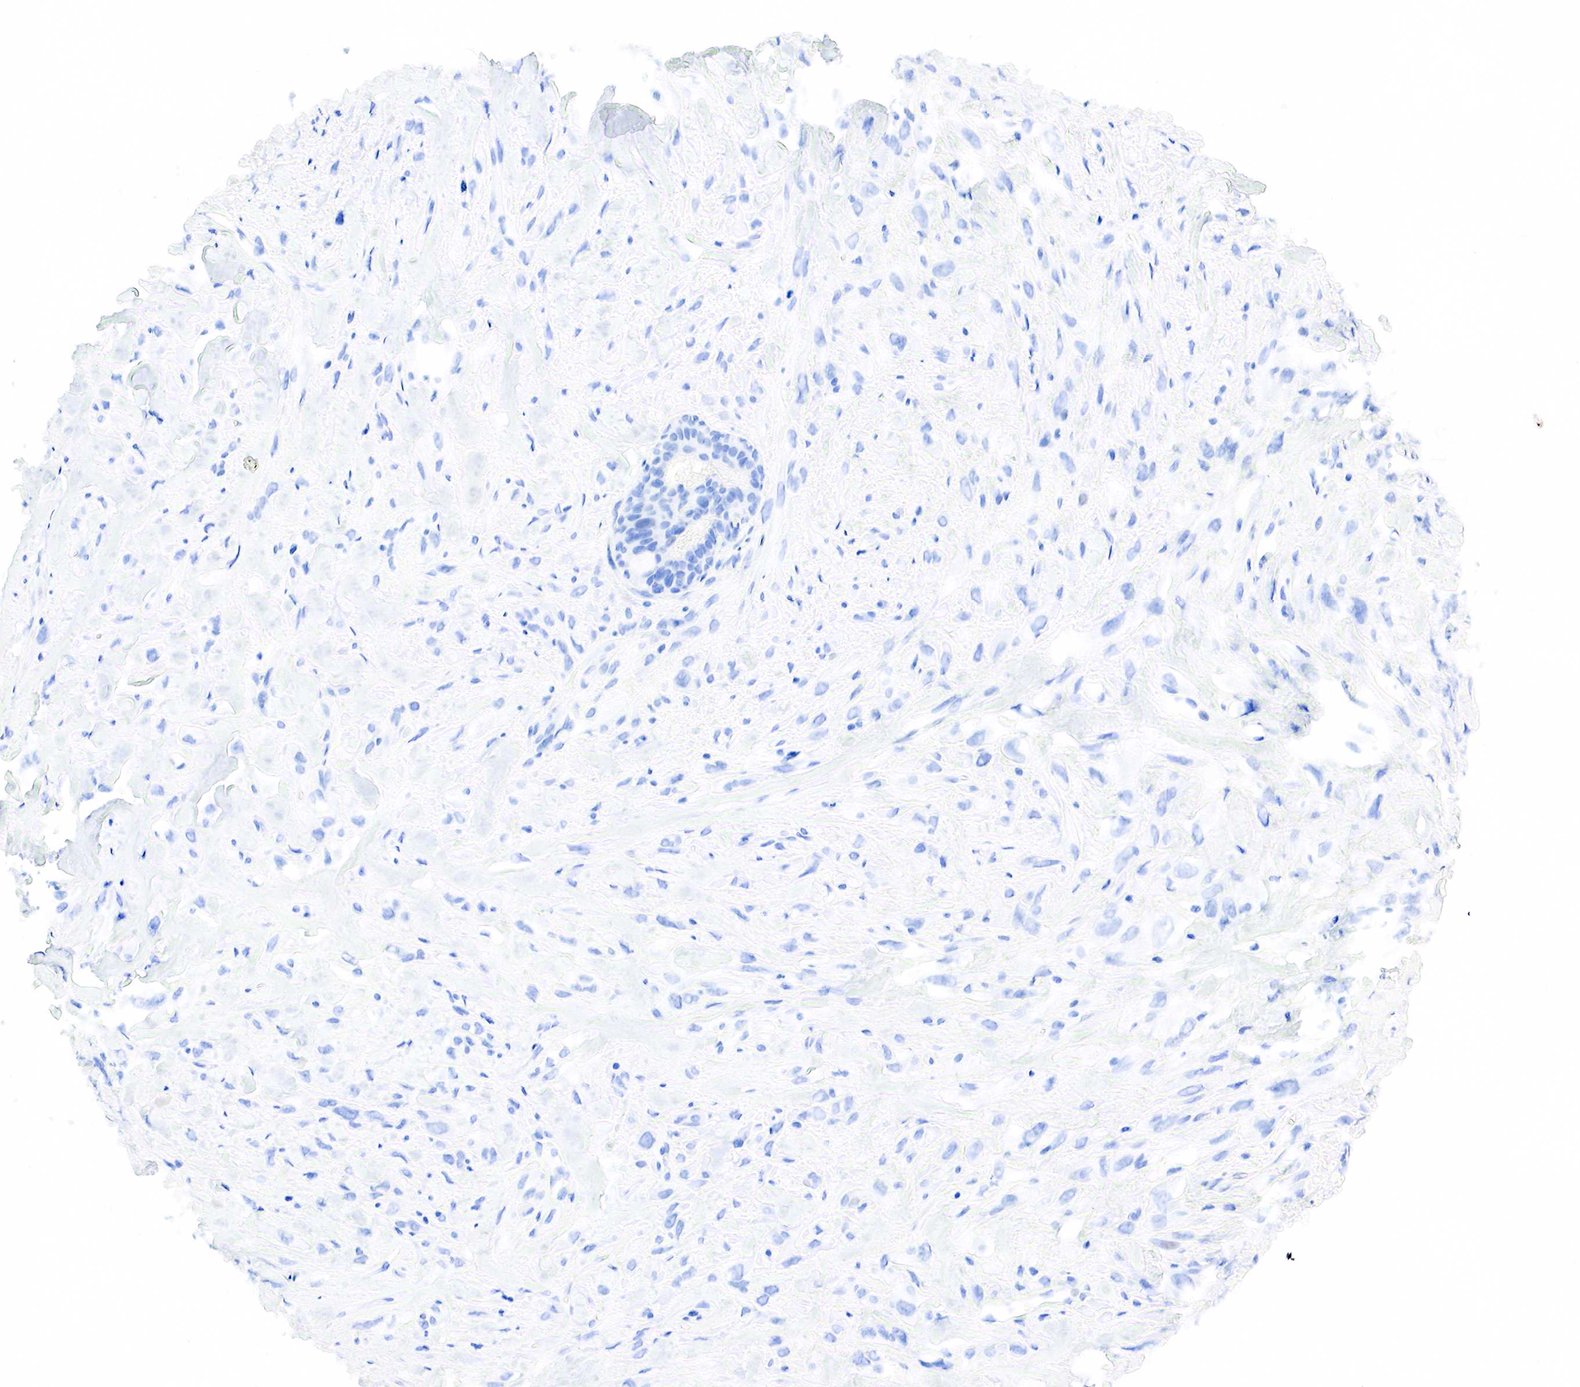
{"staining": {"intensity": "negative", "quantity": "none", "location": "none"}, "tissue": "breast cancer", "cell_type": "Tumor cells", "image_type": "cancer", "snomed": [{"axis": "morphology", "description": "Neoplasm, malignant, NOS"}, {"axis": "topography", "description": "Breast"}], "caption": "This histopathology image is of malignant neoplasm (breast) stained with immunohistochemistry (IHC) to label a protein in brown with the nuclei are counter-stained blue. There is no staining in tumor cells.", "gene": "PTH", "patient": {"sex": "female", "age": 50}}